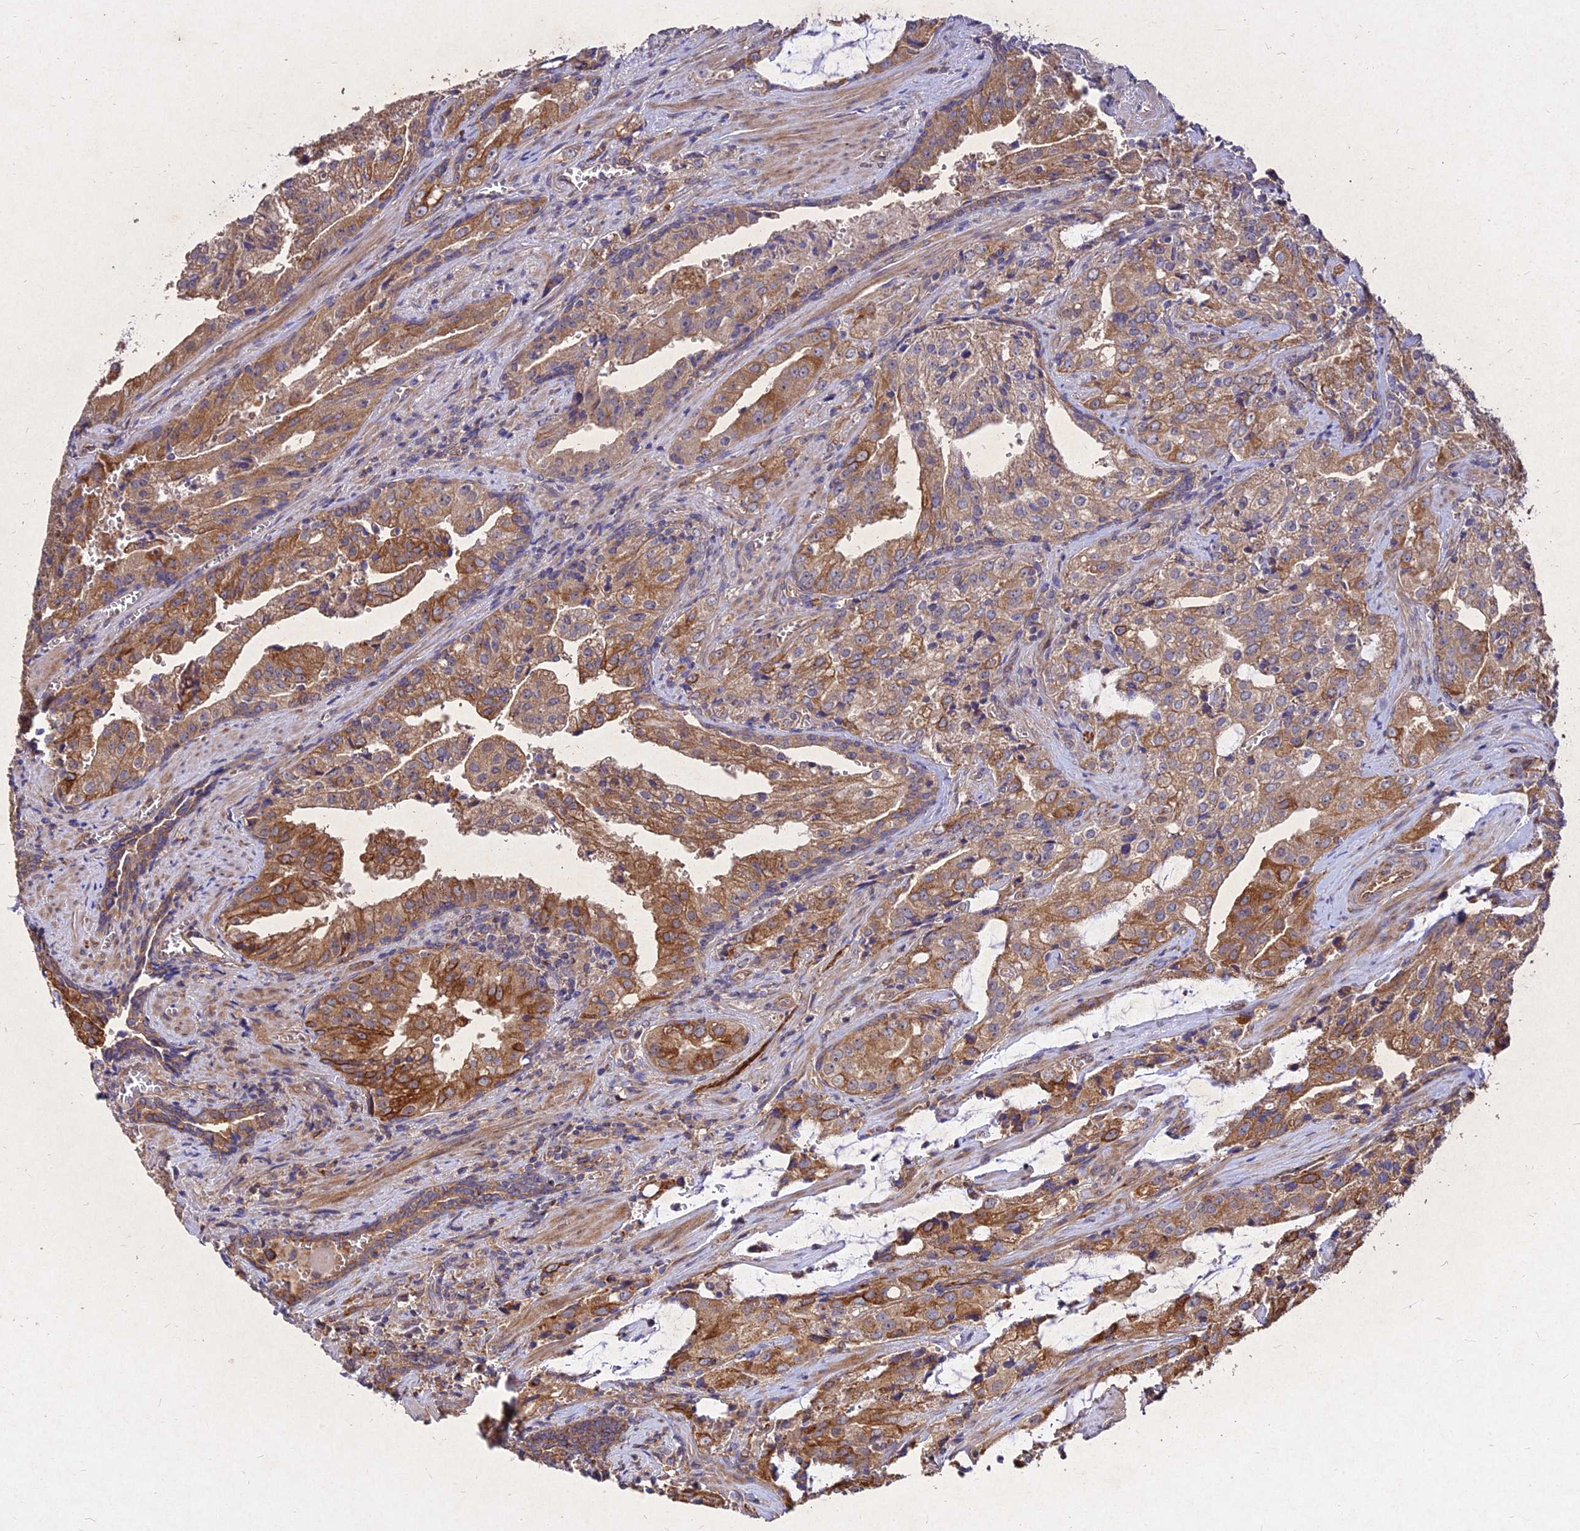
{"staining": {"intensity": "moderate", "quantity": ">75%", "location": "cytoplasmic/membranous"}, "tissue": "prostate cancer", "cell_type": "Tumor cells", "image_type": "cancer", "snomed": [{"axis": "morphology", "description": "Adenocarcinoma, High grade"}, {"axis": "topography", "description": "Prostate"}], "caption": "An immunohistochemistry (IHC) histopathology image of tumor tissue is shown. Protein staining in brown labels moderate cytoplasmic/membranous positivity in adenocarcinoma (high-grade) (prostate) within tumor cells. The protein of interest is stained brown, and the nuclei are stained in blue (DAB IHC with brightfield microscopy, high magnification).", "gene": "SKA1", "patient": {"sex": "male", "age": 68}}